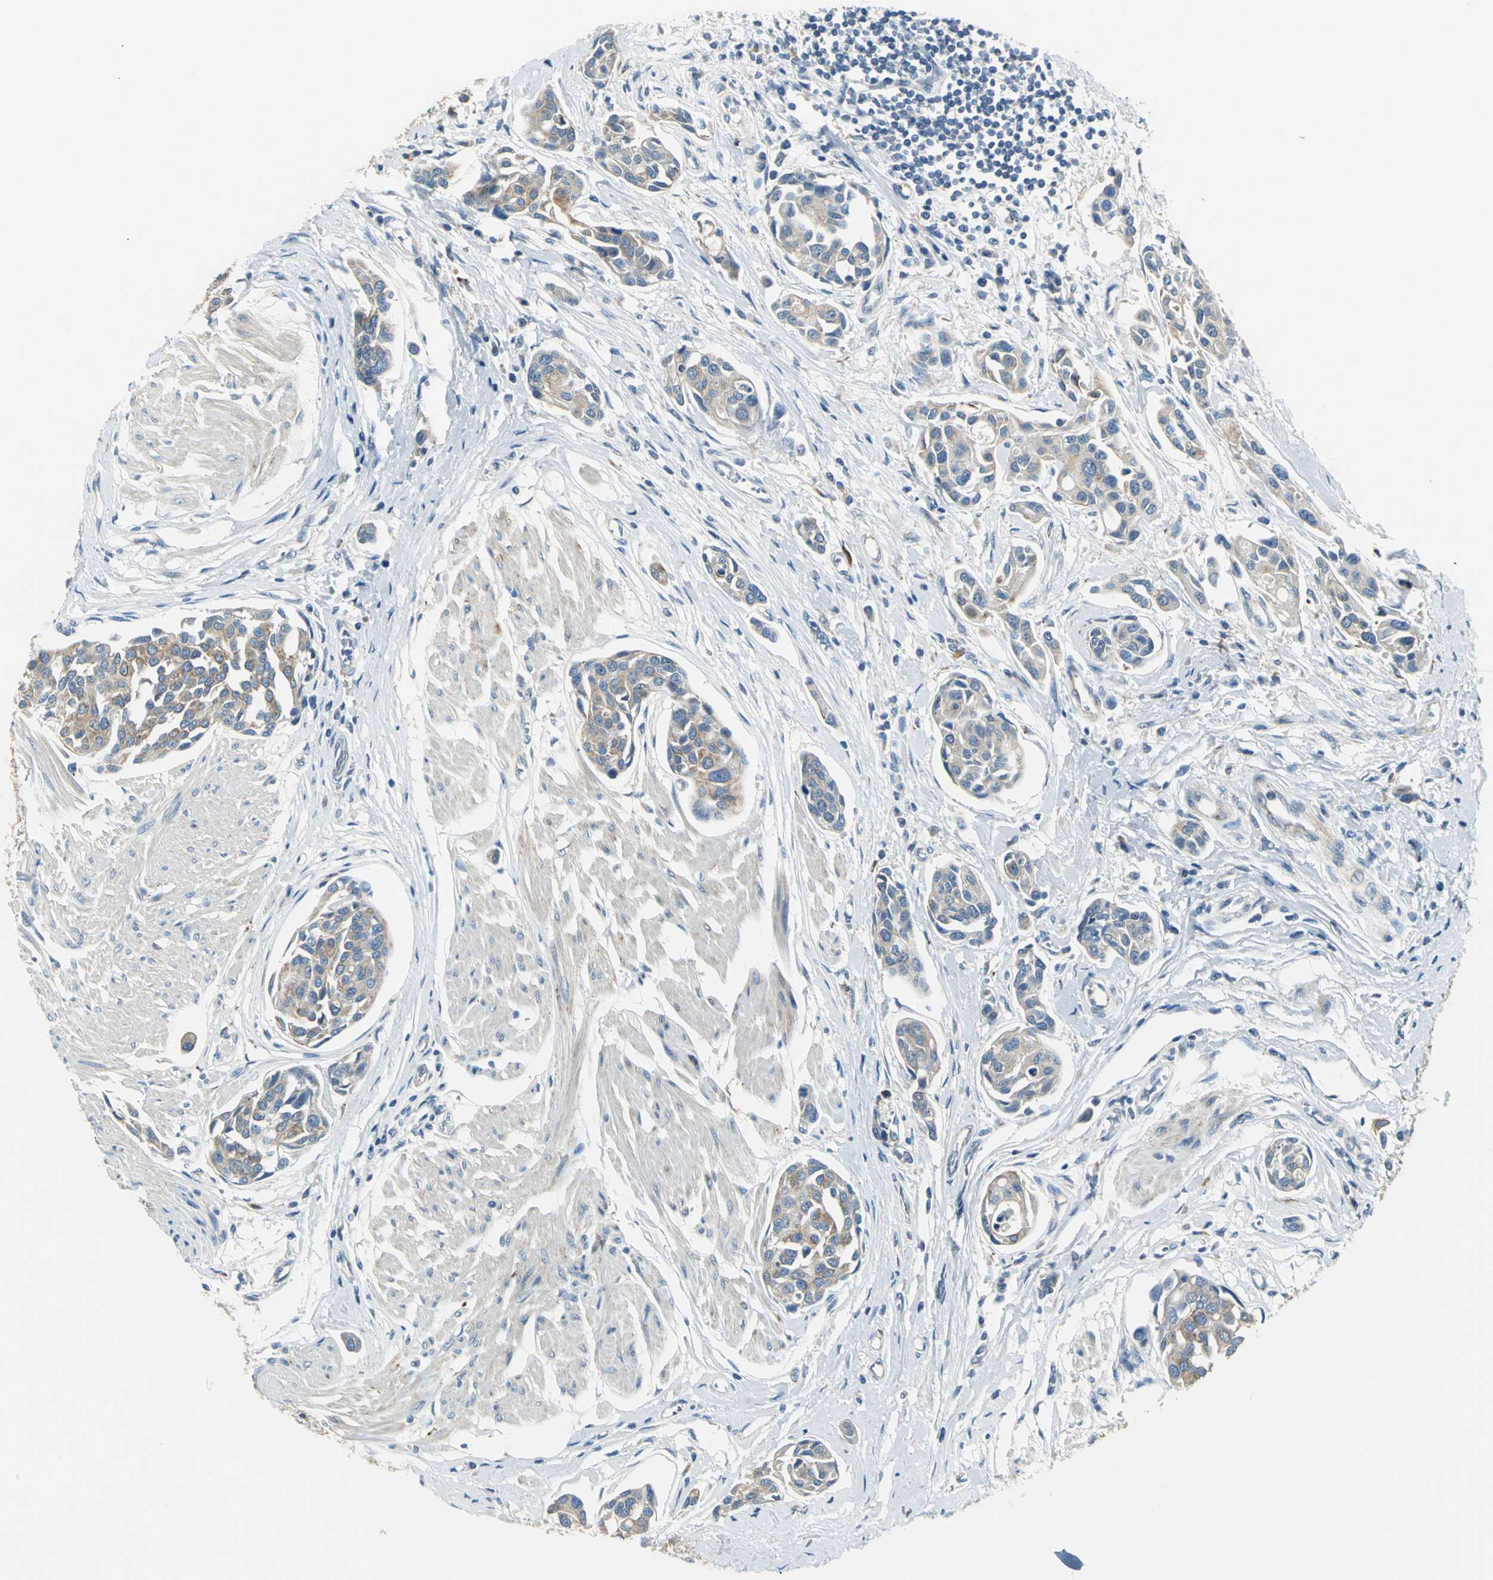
{"staining": {"intensity": "moderate", "quantity": ">75%", "location": "cytoplasmic/membranous"}, "tissue": "urothelial cancer", "cell_type": "Tumor cells", "image_type": "cancer", "snomed": [{"axis": "morphology", "description": "Urothelial carcinoma, High grade"}, {"axis": "topography", "description": "Urinary bladder"}], "caption": "A medium amount of moderate cytoplasmic/membranous positivity is appreciated in about >75% of tumor cells in urothelial cancer tissue.", "gene": "B3GNT2", "patient": {"sex": "male", "age": 78}}